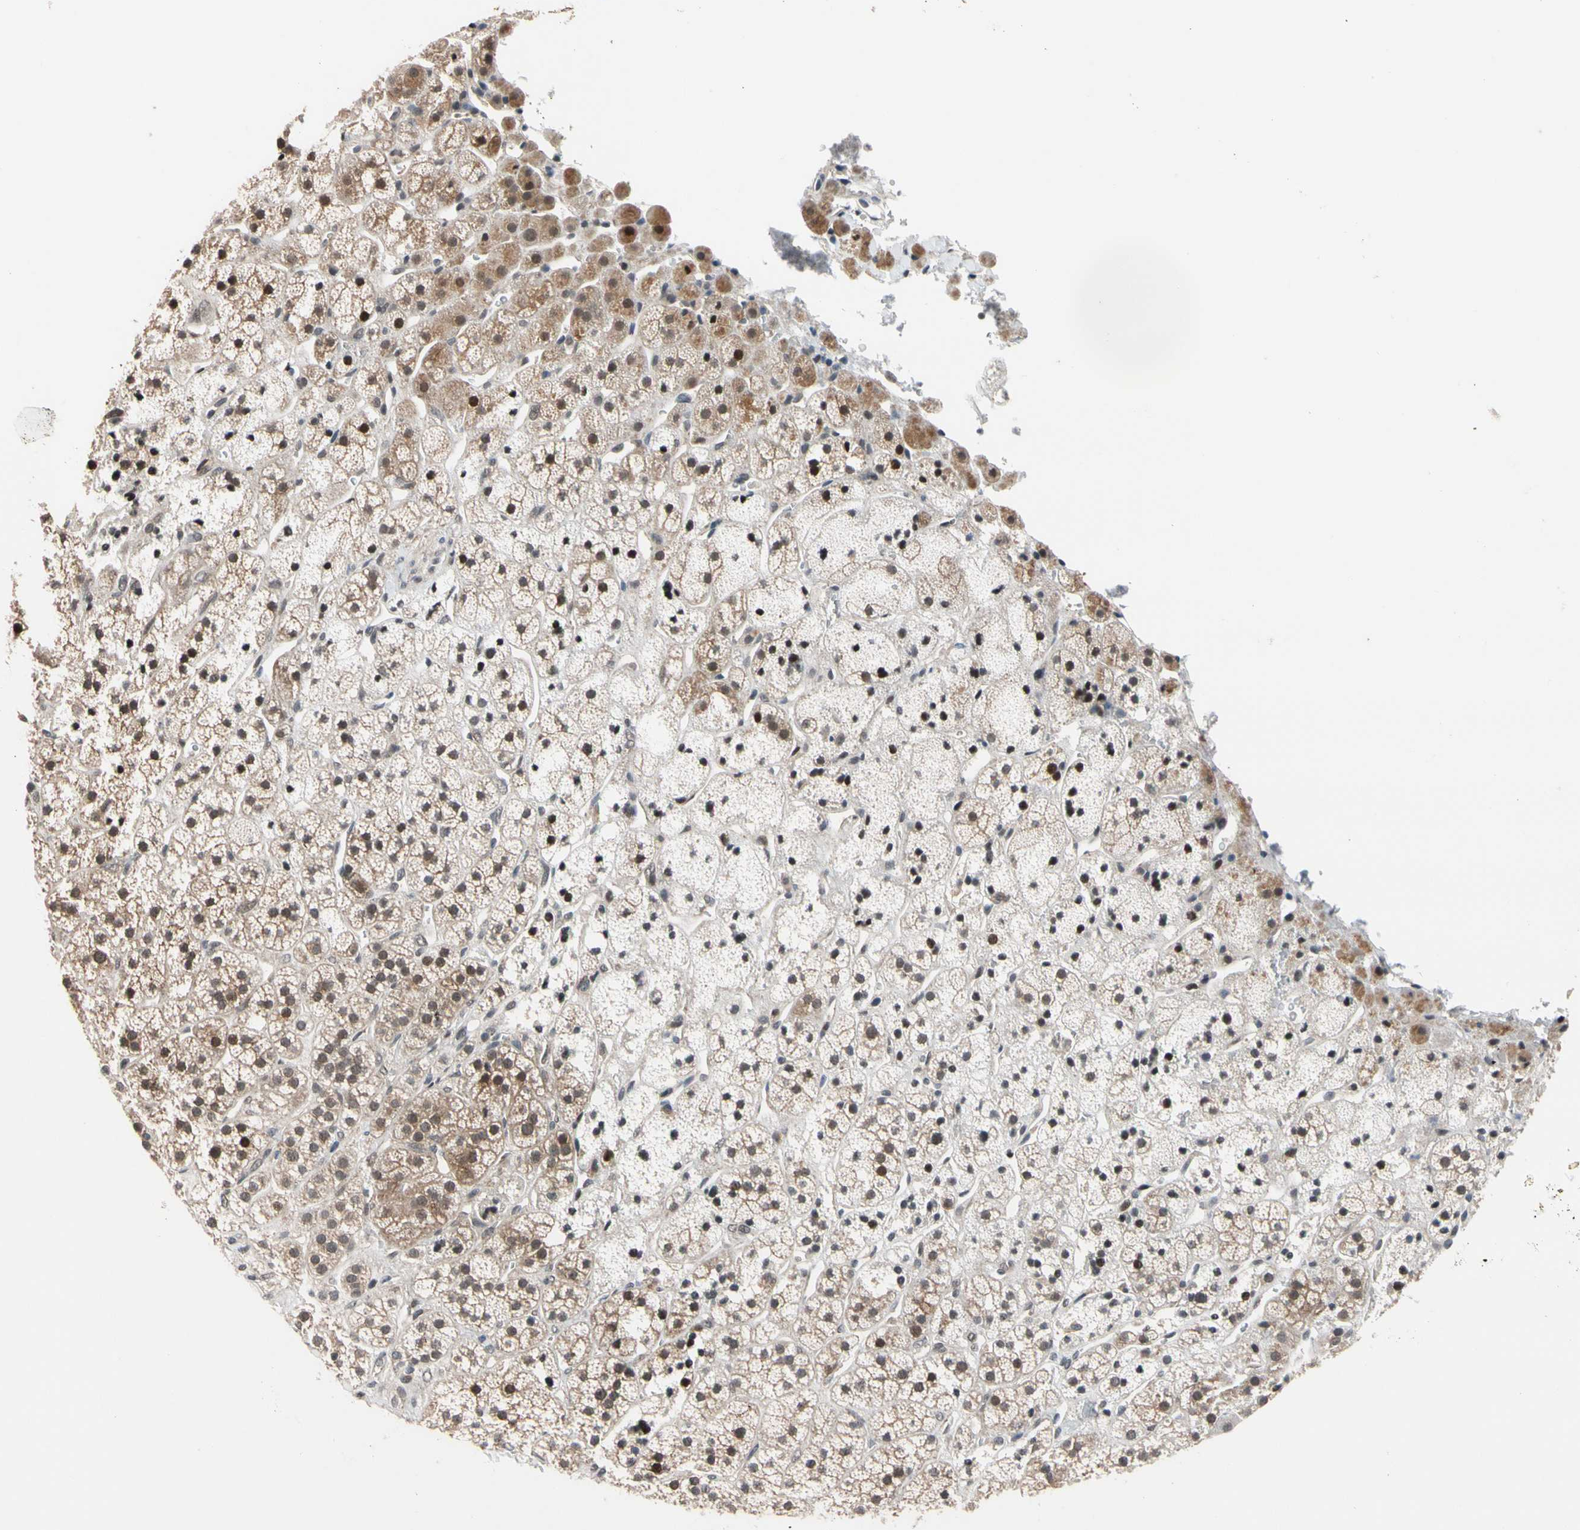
{"staining": {"intensity": "moderate", "quantity": "25%-75%", "location": "cytoplasmic/membranous,nuclear"}, "tissue": "adrenal gland", "cell_type": "Glandular cells", "image_type": "normal", "snomed": [{"axis": "morphology", "description": "Normal tissue, NOS"}, {"axis": "topography", "description": "Adrenal gland"}], "caption": "Moderate cytoplasmic/membranous,nuclear protein expression is present in approximately 25%-75% of glandular cells in adrenal gland. (DAB IHC, brown staining for protein, blue staining for nuclei).", "gene": "NGEF", "patient": {"sex": "male", "age": 56}}